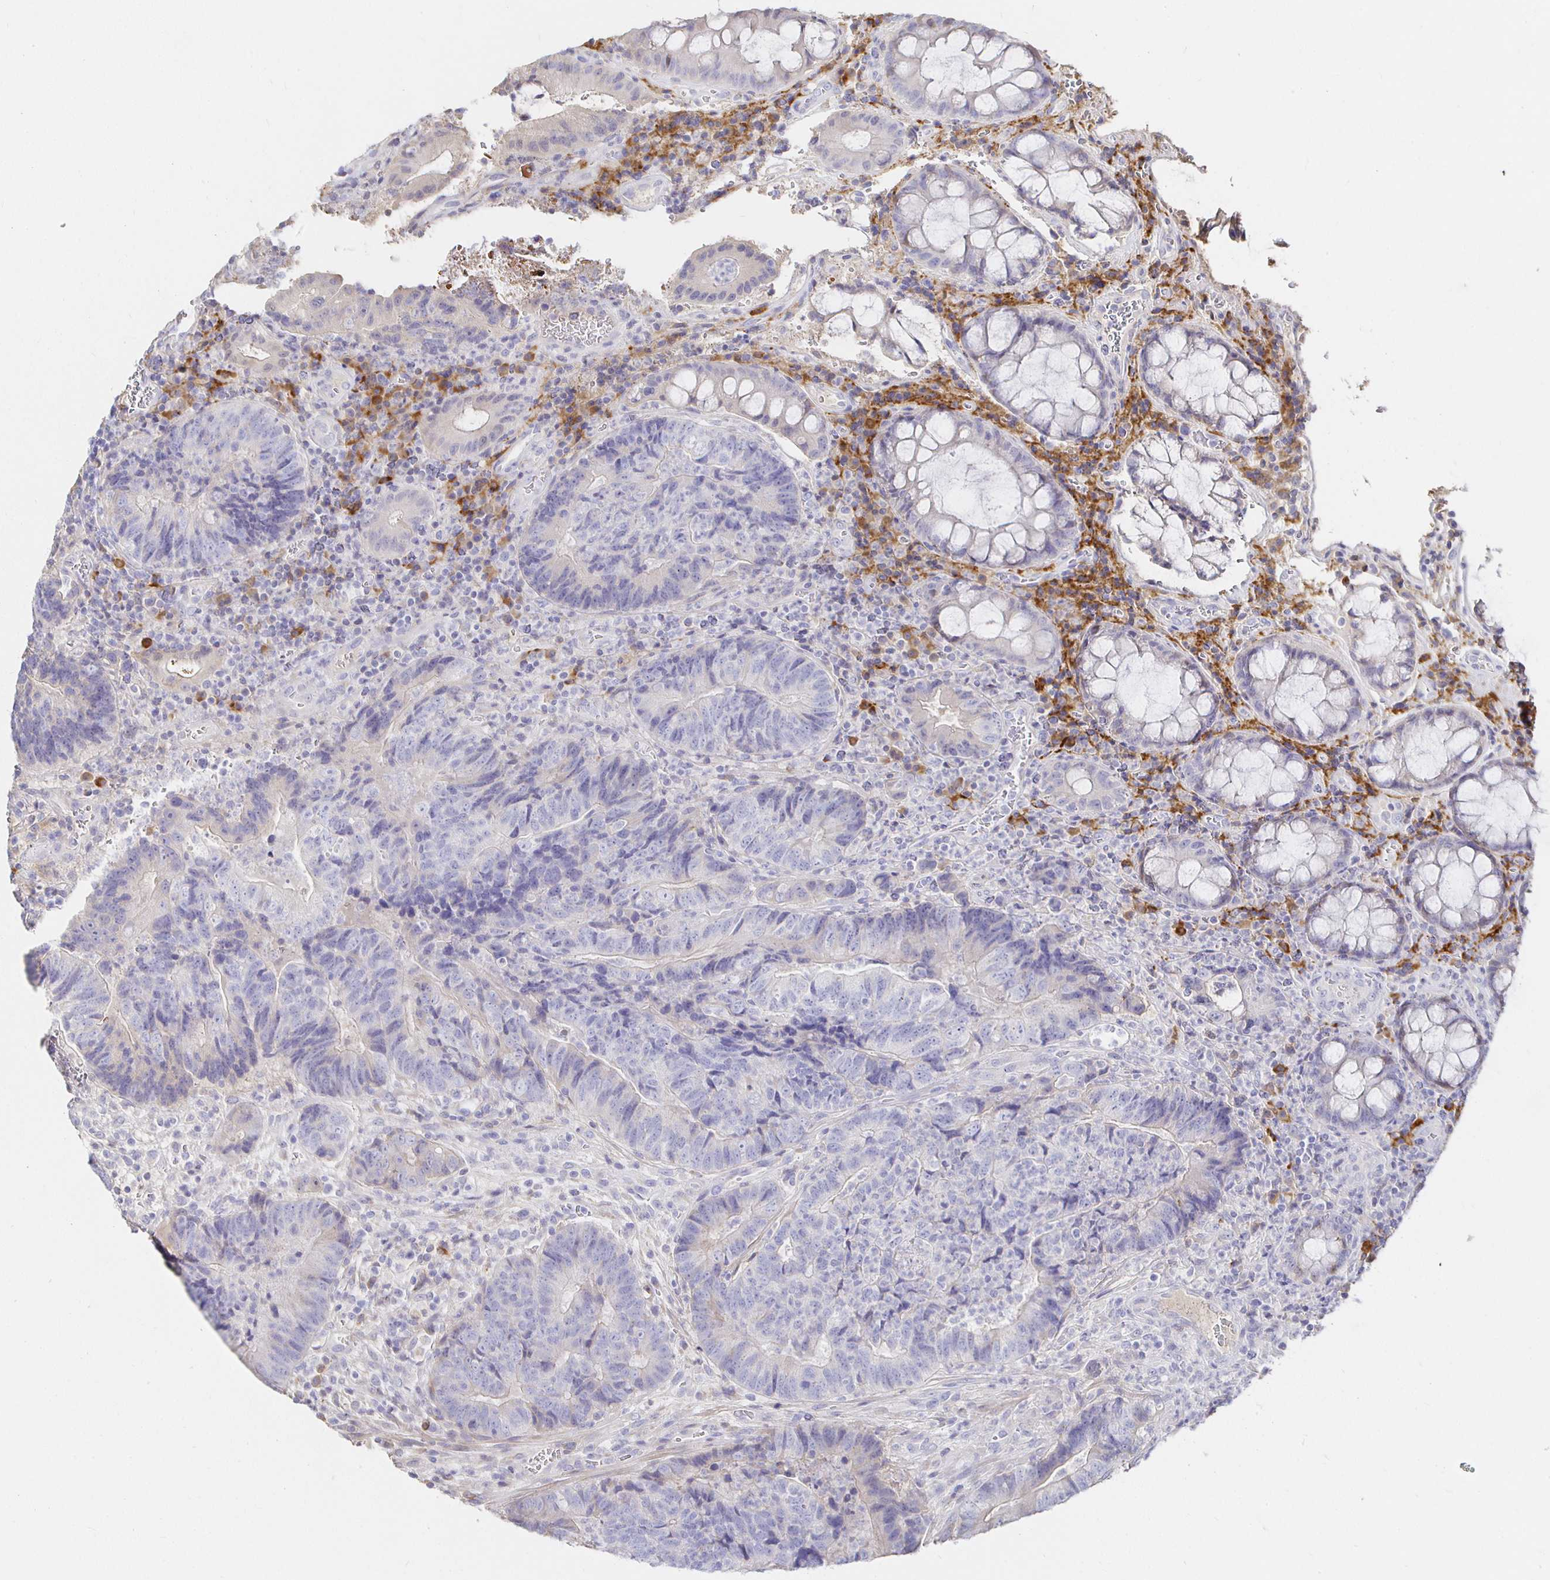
{"staining": {"intensity": "negative", "quantity": "none", "location": "none"}, "tissue": "colorectal cancer", "cell_type": "Tumor cells", "image_type": "cancer", "snomed": [{"axis": "morphology", "description": "Normal tissue, NOS"}, {"axis": "morphology", "description": "Adenocarcinoma, NOS"}, {"axis": "topography", "description": "Colon"}], "caption": "This is an immunohistochemistry micrograph of human adenocarcinoma (colorectal). There is no expression in tumor cells.", "gene": "CXCR3", "patient": {"sex": "female", "age": 48}}